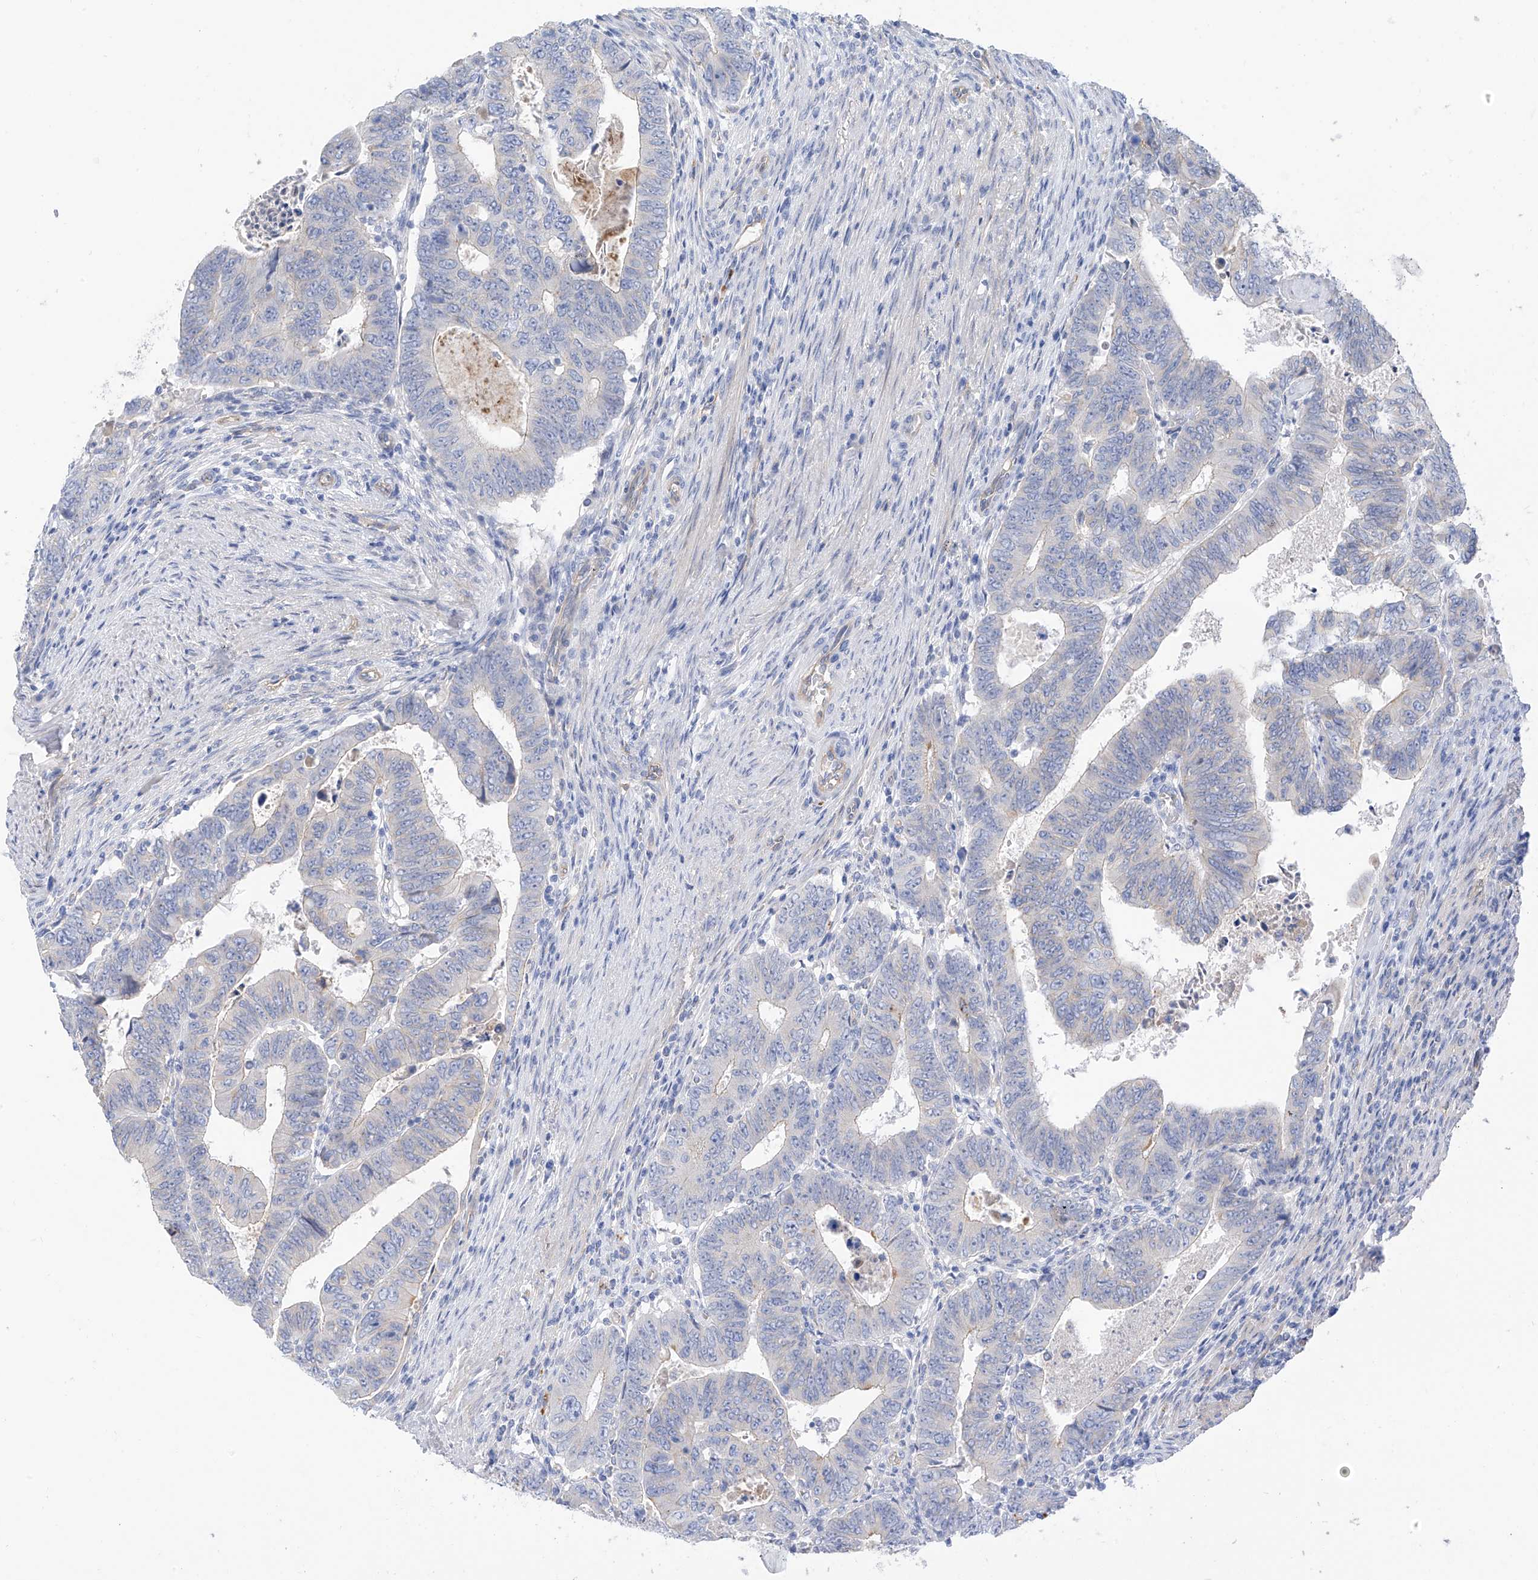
{"staining": {"intensity": "negative", "quantity": "none", "location": "none"}, "tissue": "colorectal cancer", "cell_type": "Tumor cells", "image_type": "cancer", "snomed": [{"axis": "morphology", "description": "Normal tissue, NOS"}, {"axis": "morphology", "description": "Adenocarcinoma, NOS"}, {"axis": "topography", "description": "Rectum"}], "caption": "Tumor cells show no significant staining in colorectal cancer.", "gene": "ITGA9", "patient": {"sex": "female", "age": 65}}